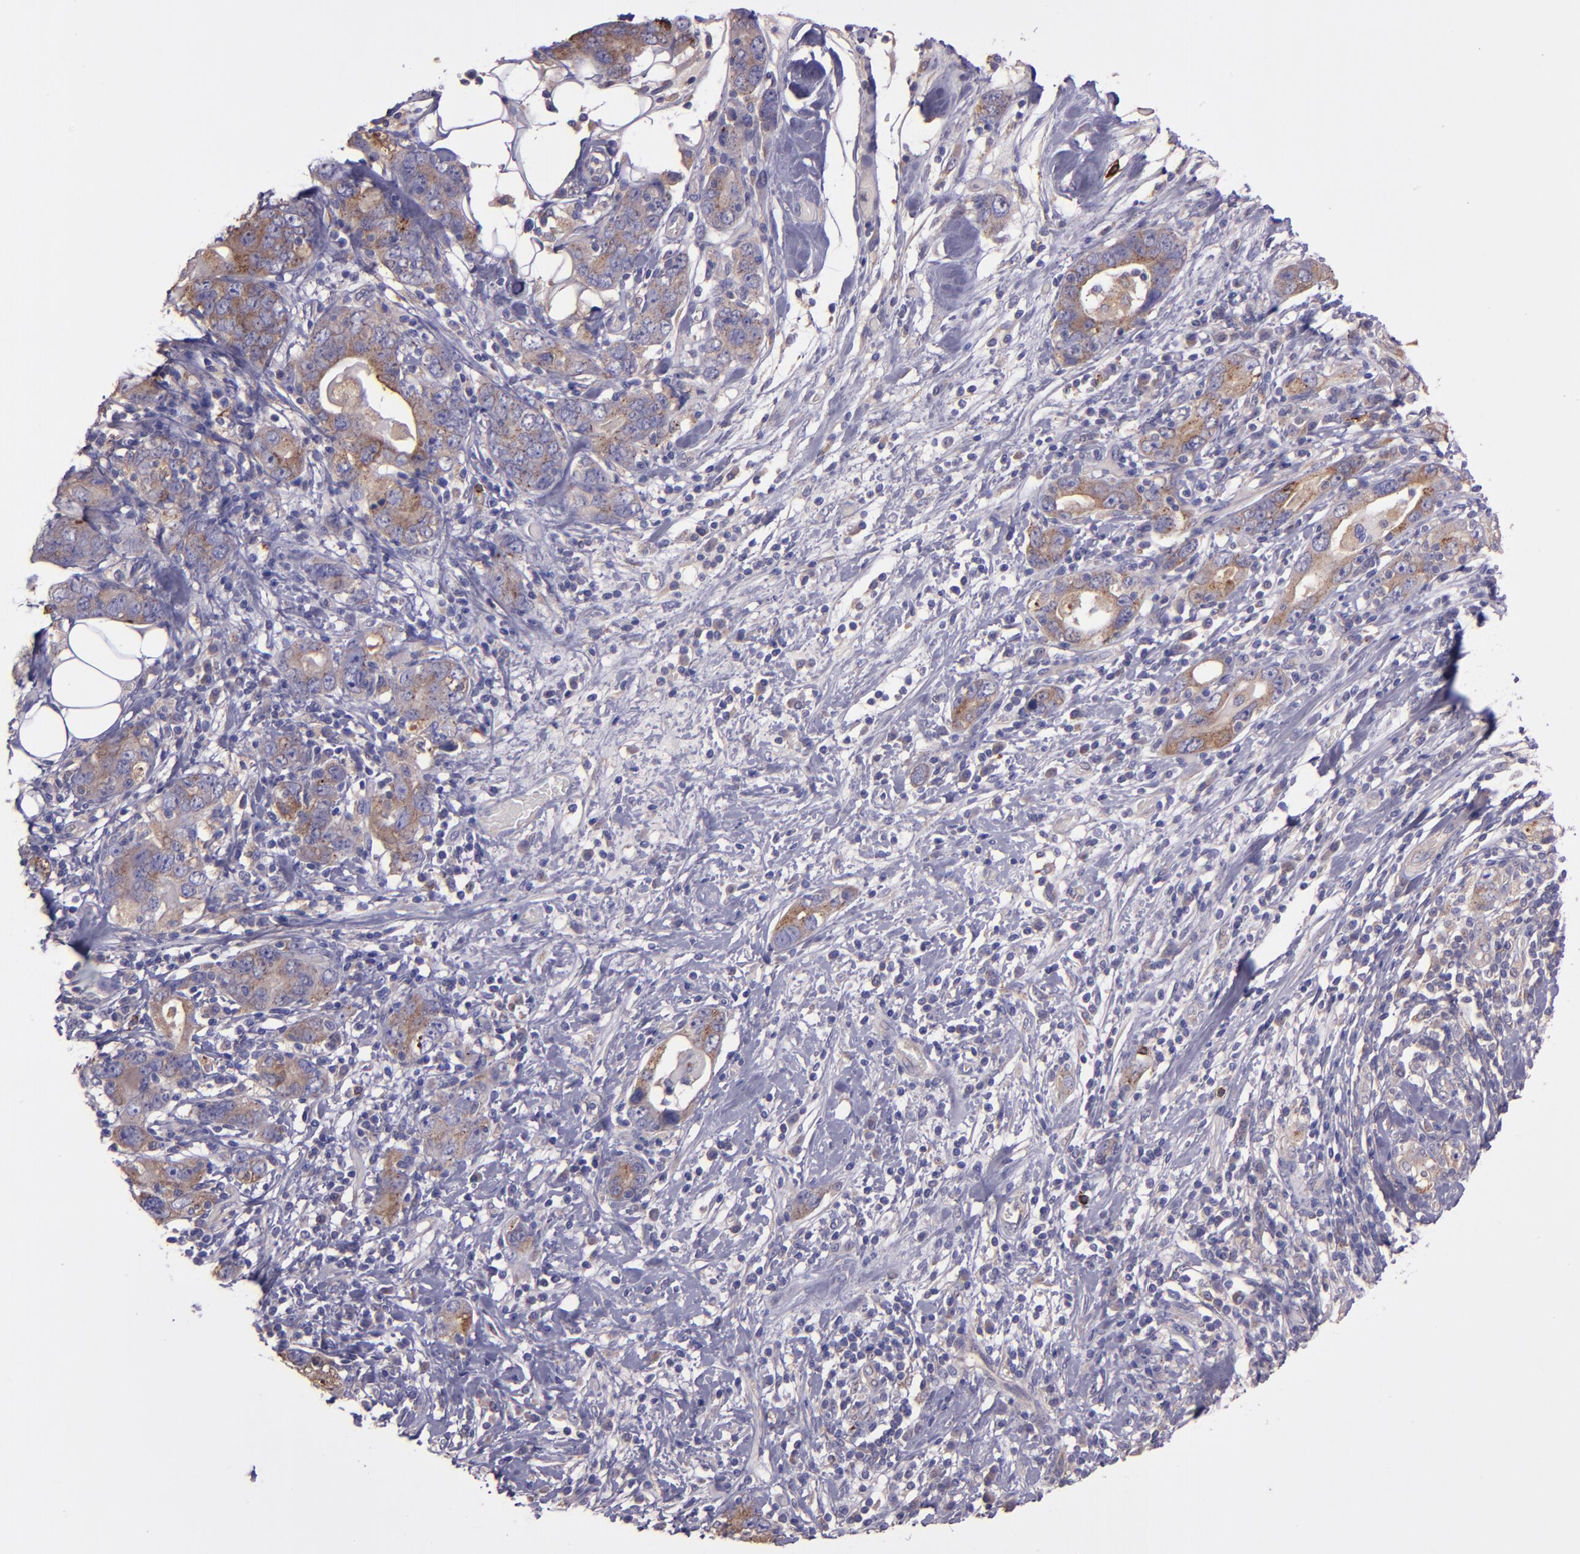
{"staining": {"intensity": "weak", "quantity": ">75%", "location": "cytoplasmic/membranous"}, "tissue": "stomach cancer", "cell_type": "Tumor cells", "image_type": "cancer", "snomed": [{"axis": "morphology", "description": "Adenocarcinoma, NOS"}, {"axis": "topography", "description": "Stomach, lower"}], "caption": "Stomach cancer (adenocarcinoma) stained for a protein (brown) reveals weak cytoplasmic/membranous positive staining in about >75% of tumor cells.", "gene": "WASHC1", "patient": {"sex": "female", "age": 93}}